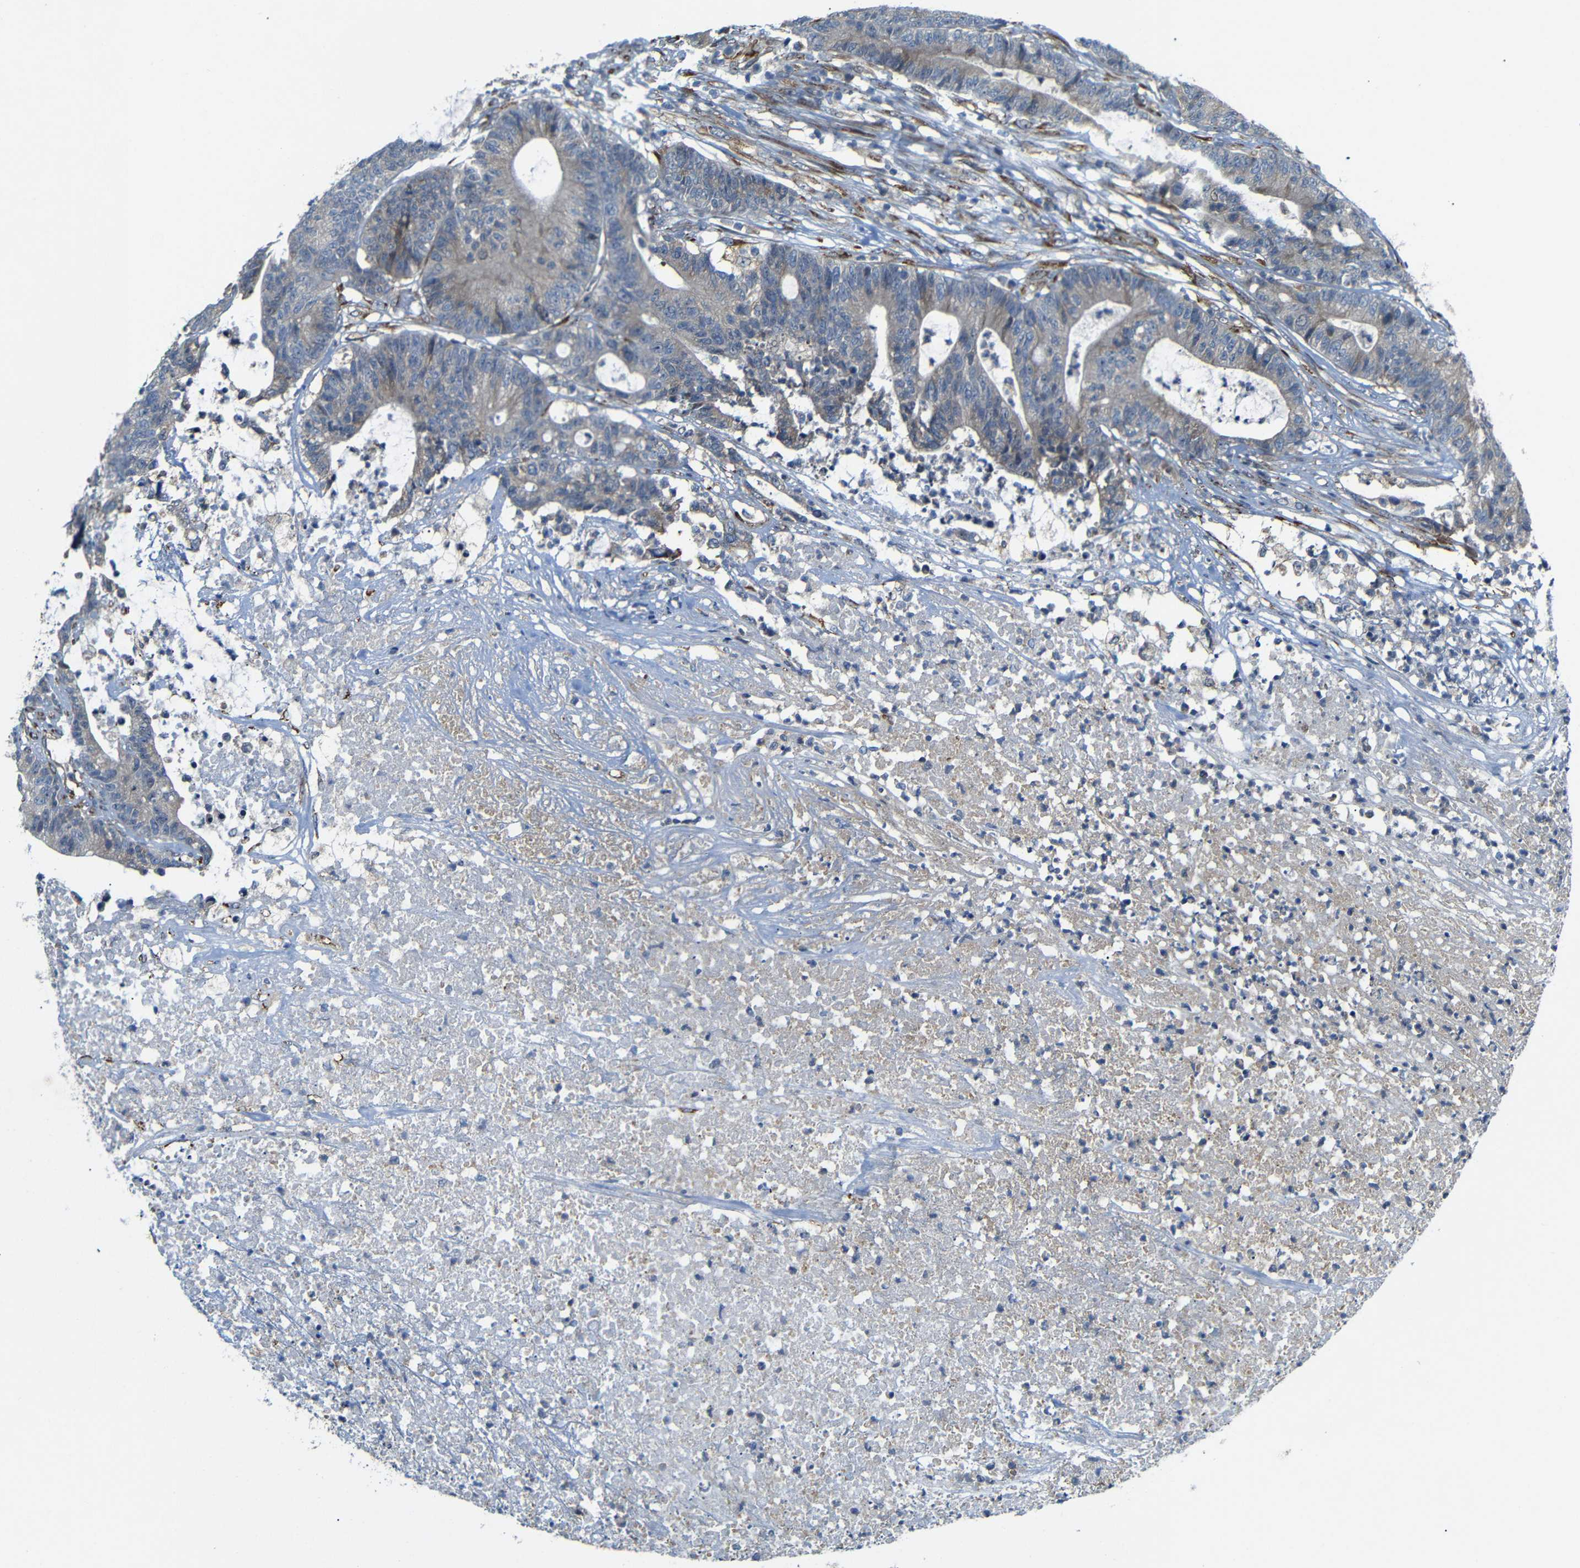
{"staining": {"intensity": "weak", "quantity": "<25%", "location": "cytoplasmic/membranous"}, "tissue": "colorectal cancer", "cell_type": "Tumor cells", "image_type": "cancer", "snomed": [{"axis": "morphology", "description": "Adenocarcinoma, NOS"}, {"axis": "topography", "description": "Colon"}], "caption": "DAB immunohistochemical staining of human adenocarcinoma (colorectal) exhibits no significant expression in tumor cells.", "gene": "P3H2", "patient": {"sex": "female", "age": 84}}